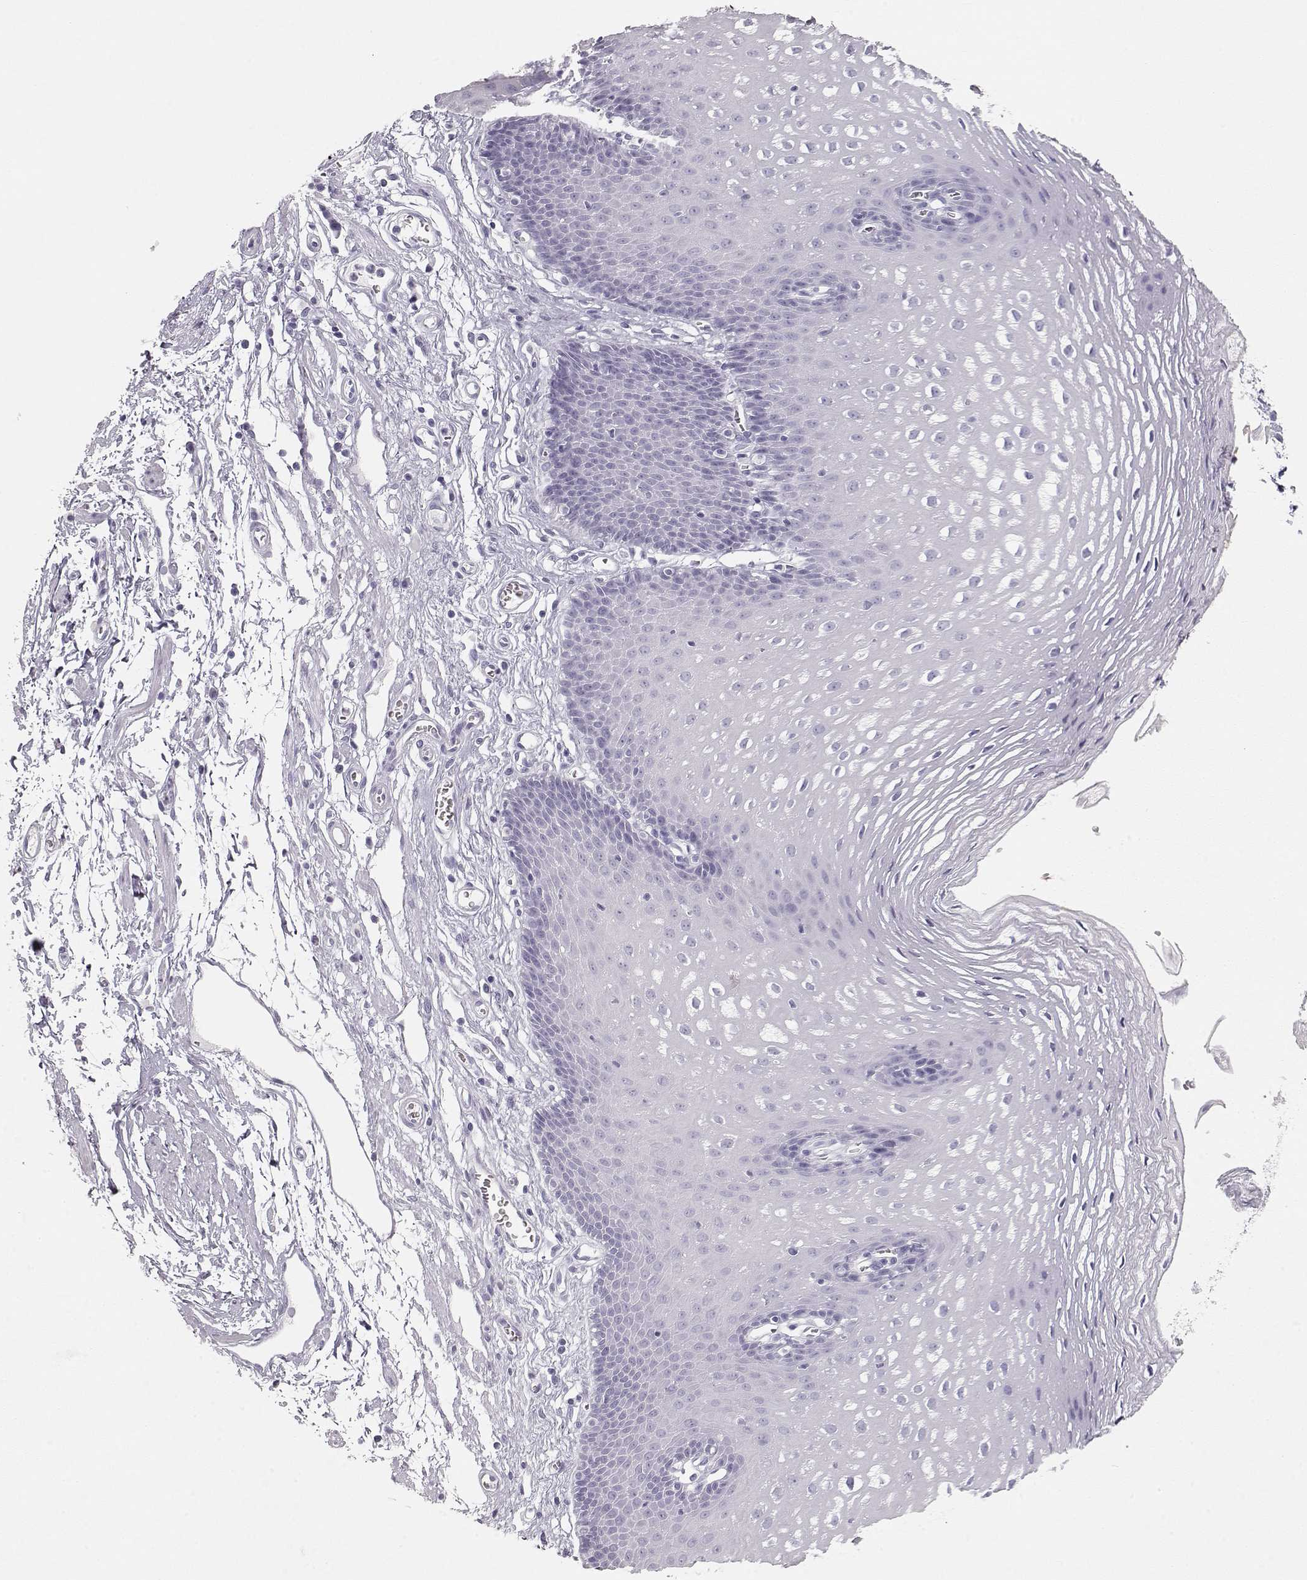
{"staining": {"intensity": "negative", "quantity": "none", "location": "none"}, "tissue": "esophagus", "cell_type": "Squamous epithelial cells", "image_type": "normal", "snomed": [{"axis": "morphology", "description": "Normal tissue, NOS"}, {"axis": "topography", "description": "Esophagus"}], "caption": "Benign esophagus was stained to show a protein in brown. There is no significant expression in squamous epithelial cells. (Stains: DAB (3,3'-diaminobenzidine) immunohistochemistry with hematoxylin counter stain, Microscopy: brightfield microscopy at high magnification).", "gene": "TKTL1", "patient": {"sex": "male", "age": 72}}